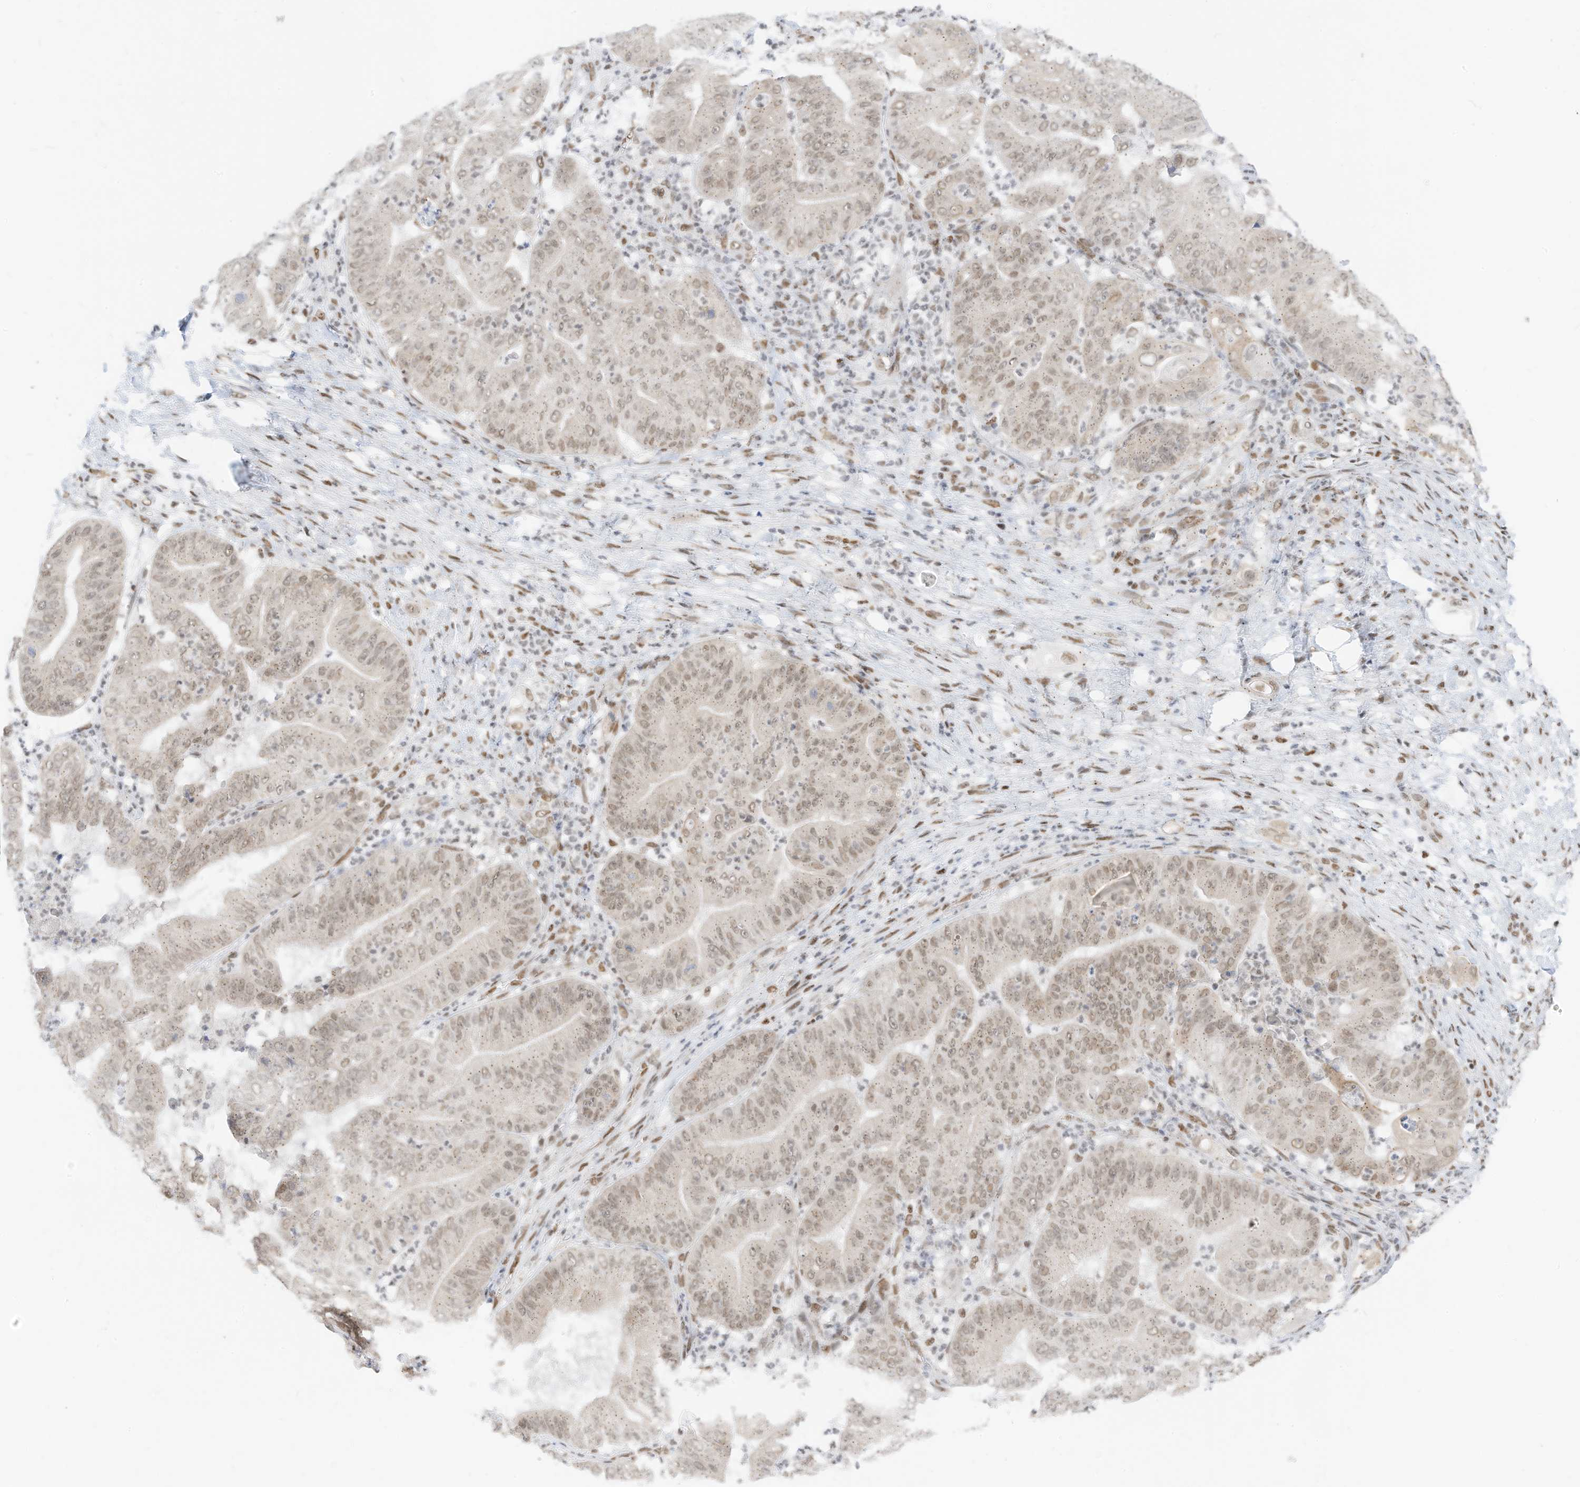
{"staining": {"intensity": "weak", "quantity": ">75%", "location": "nuclear"}, "tissue": "pancreatic cancer", "cell_type": "Tumor cells", "image_type": "cancer", "snomed": [{"axis": "morphology", "description": "Adenocarcinoma, NOS"}, {"axis": "topography", "description": "Pancreas"}], "caption": "DAB immunohistochemical staining of human pancreatic adenocarcinoma reveals weak nuclear protein staining in approximately >75% of tumor cells.", "gene": "SMARCA2", "patient": {"sex": "female", "age": 77}}